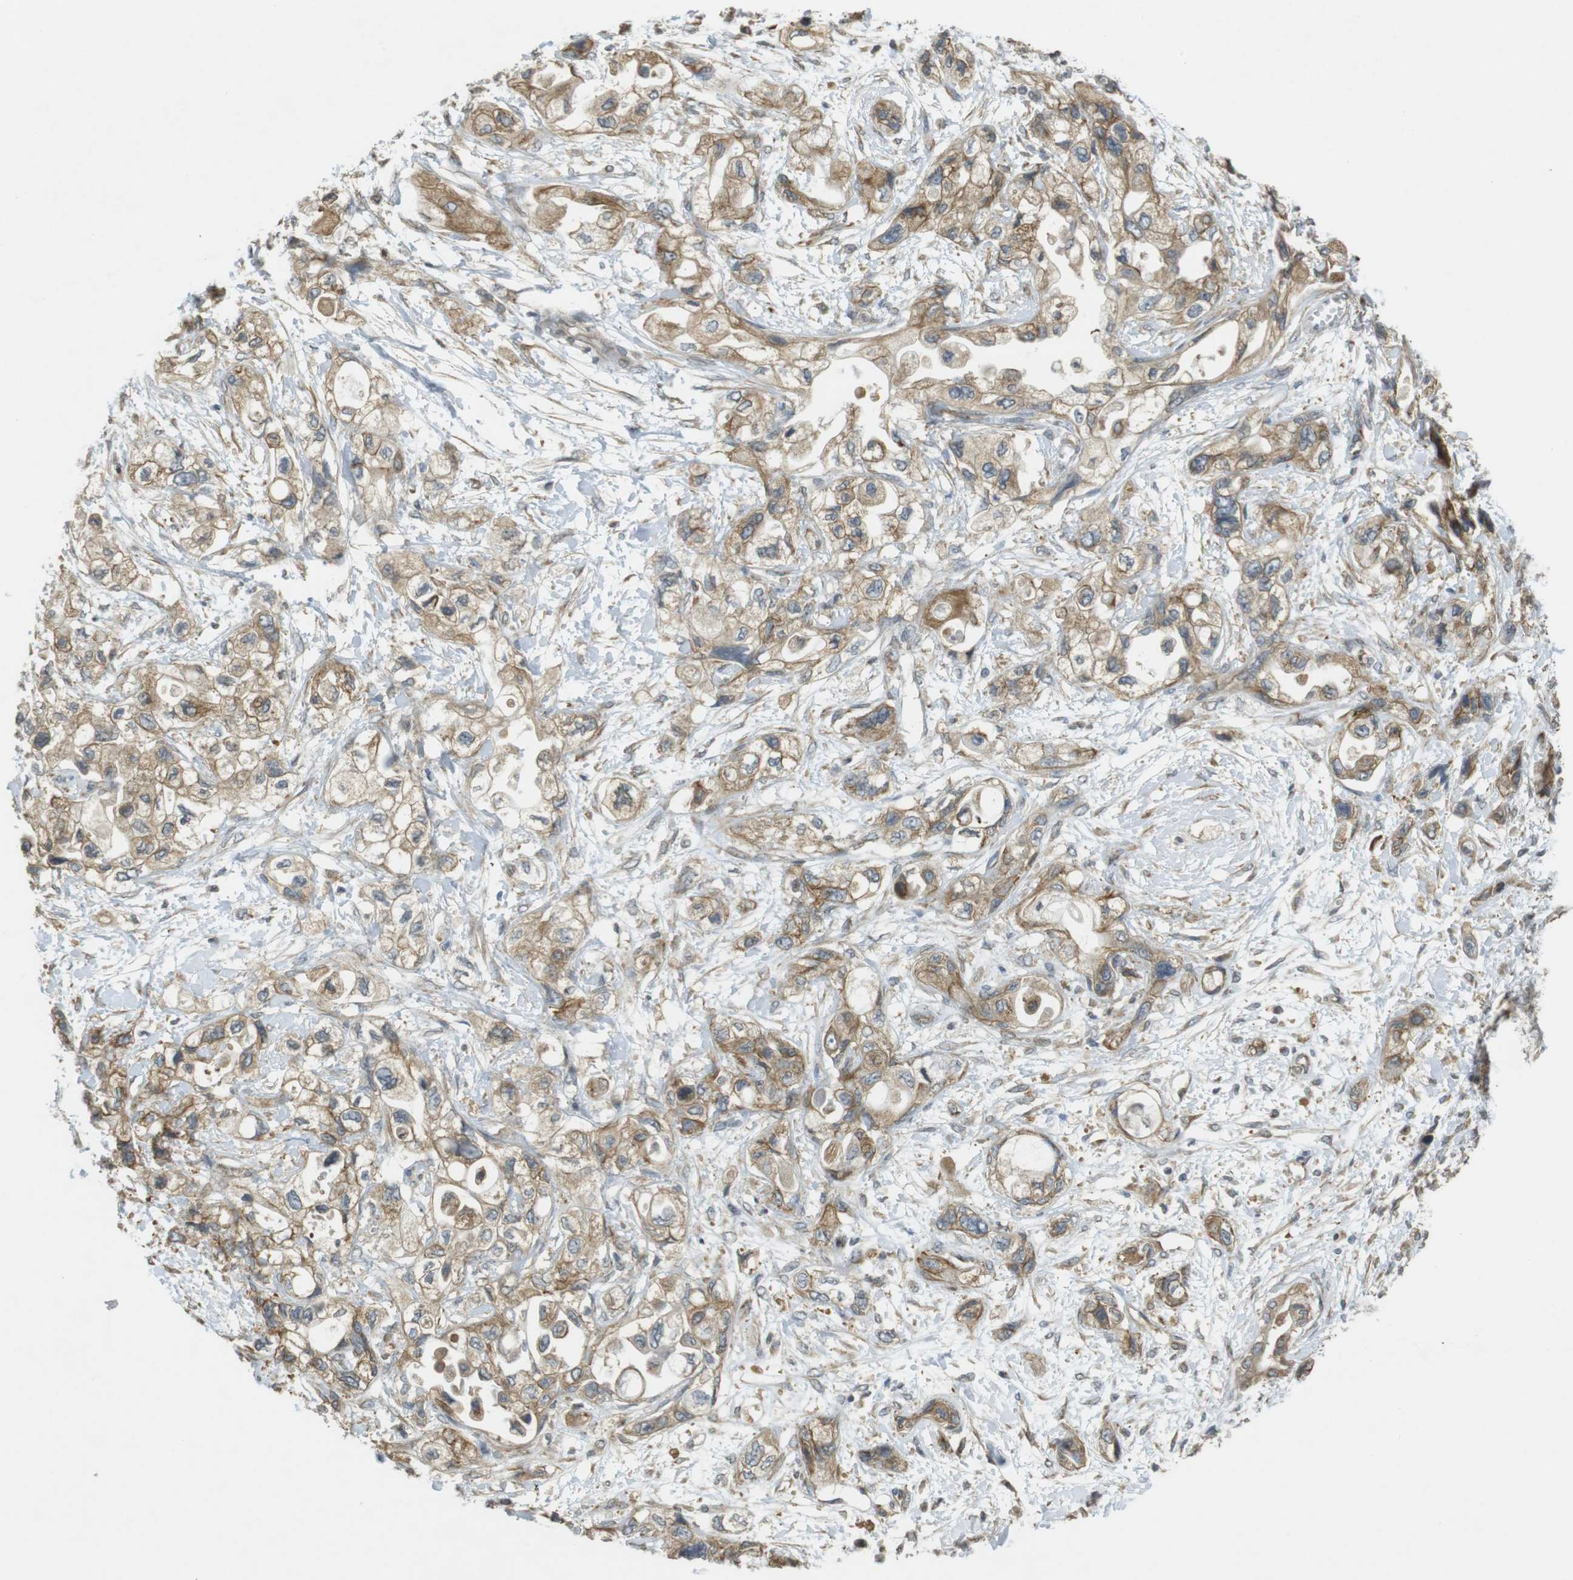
{"staining": {"intensity": "moderate", "quantity": ">75%", "location": "cytoplasmic/membranous"}, "tissue": "pancreatic cancer", "cell_type": "Tumor cells", "image_type": "cancer", "snomed": [{"axis": "morphology", "description": "Adenocarcinoma, NOS"}, {"axis": "topography", "description": "Pancreas"}], "caption": "There is medium levels of moderate cytoplasmic/membranous expression in tumor cells of pancreatic cancer, as demonstrated by immunohistochemical staining (brown color).", "gene": "KIF5B", "patient": {"sex": "male", "age": 56}}